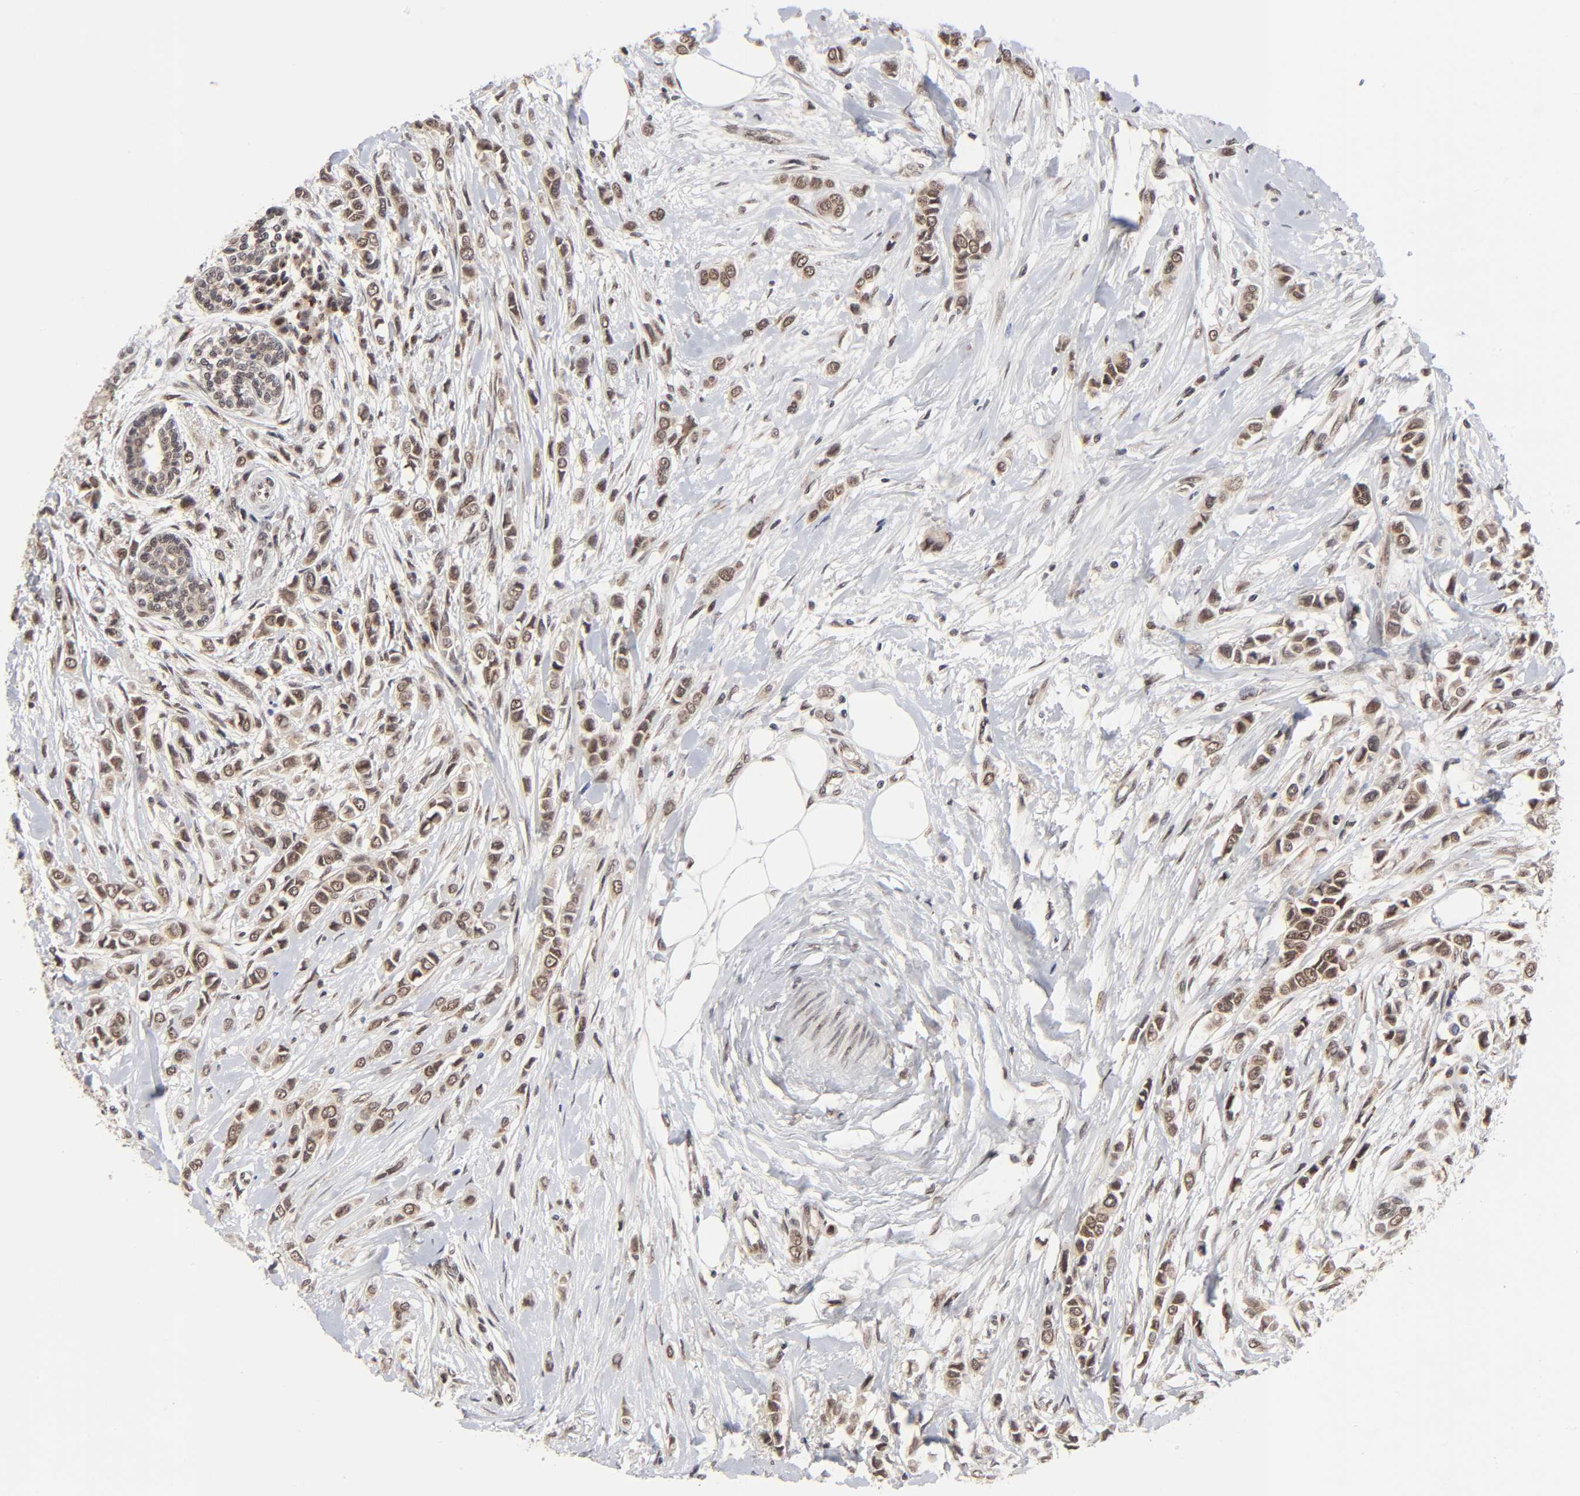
{"staining": {"intensity": "moderate", "quantity": ">75%", "location": "cytoplasmic/membranous,nuclear"}, "tissue": "breast cancer", "cell_type": "Tumor cells", "image_type": "cancer", "snomed": [{"axis": "morphology", "description": "Lobular carcinoma"}, {"axis": "topography", "description": "Breast"}], "caption": "IHC image of breast cancer stained for a protein (brown), which demonstrates medium levels of moderate cytoplasmic/membranous and nuclear expression in approximately >75% of tumor cells.", "gene": "EP300", "patient": {"sex": "female", "age": 51}}